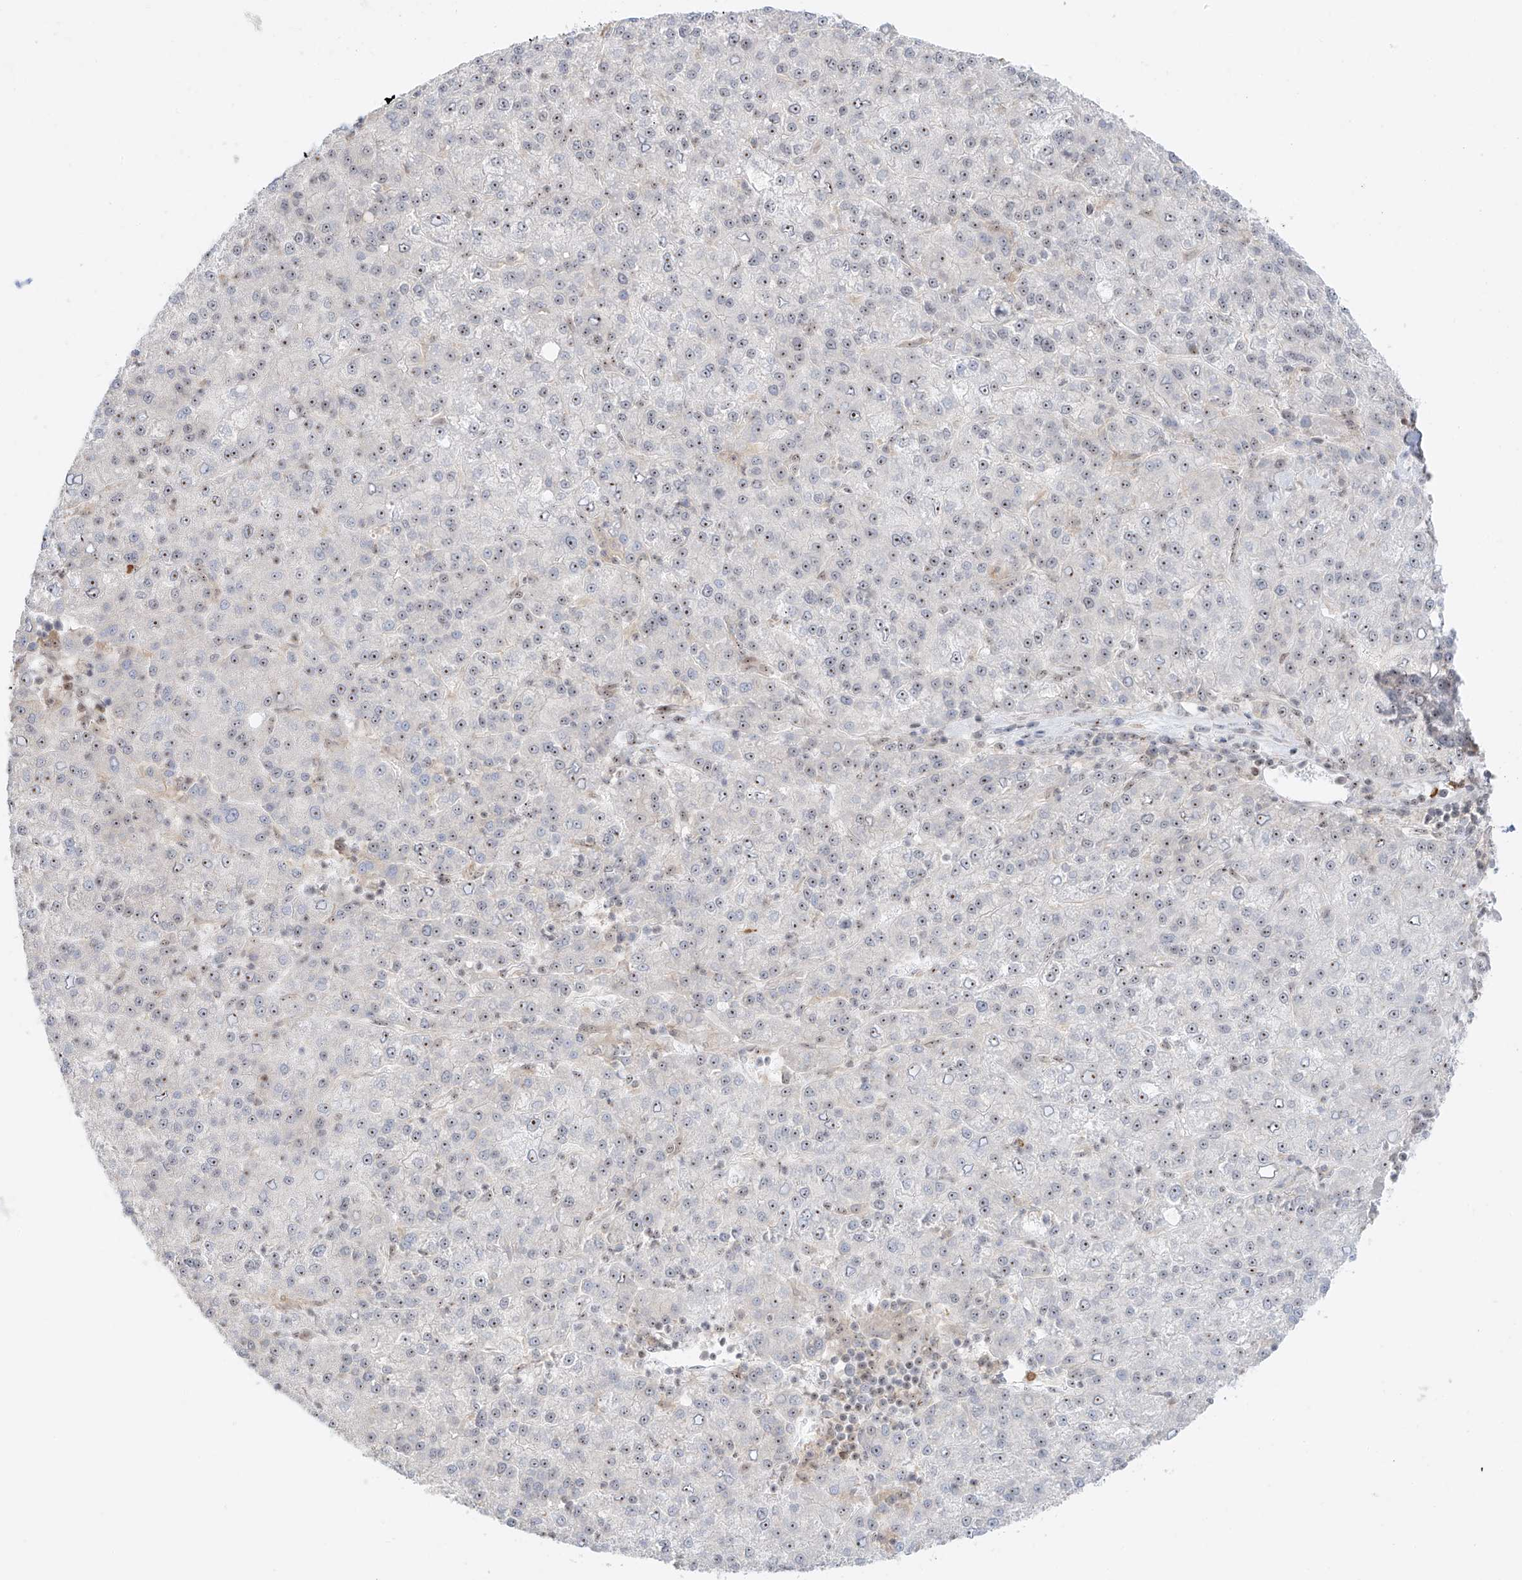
{"staining": {"intensity": "weak", "quantity": "<25%", "location": "nuclear"}, "tissue": "liver cancer", "cell_type": "Tumor cells", "image_type": "cancer", "snomed": [{"axis": "morphology", "description": "Carcinoma, Hepatocellular, NOS"}, {"axis": "topography", "description": "Liver"}], "caption": "This is an immunohistochemistry histopathology image of human hepatocellular carcinoma (liver). There is no staining in tumor cells.", "gene": "ZNF512", "patient": {"sex": "female", "age": 58}}